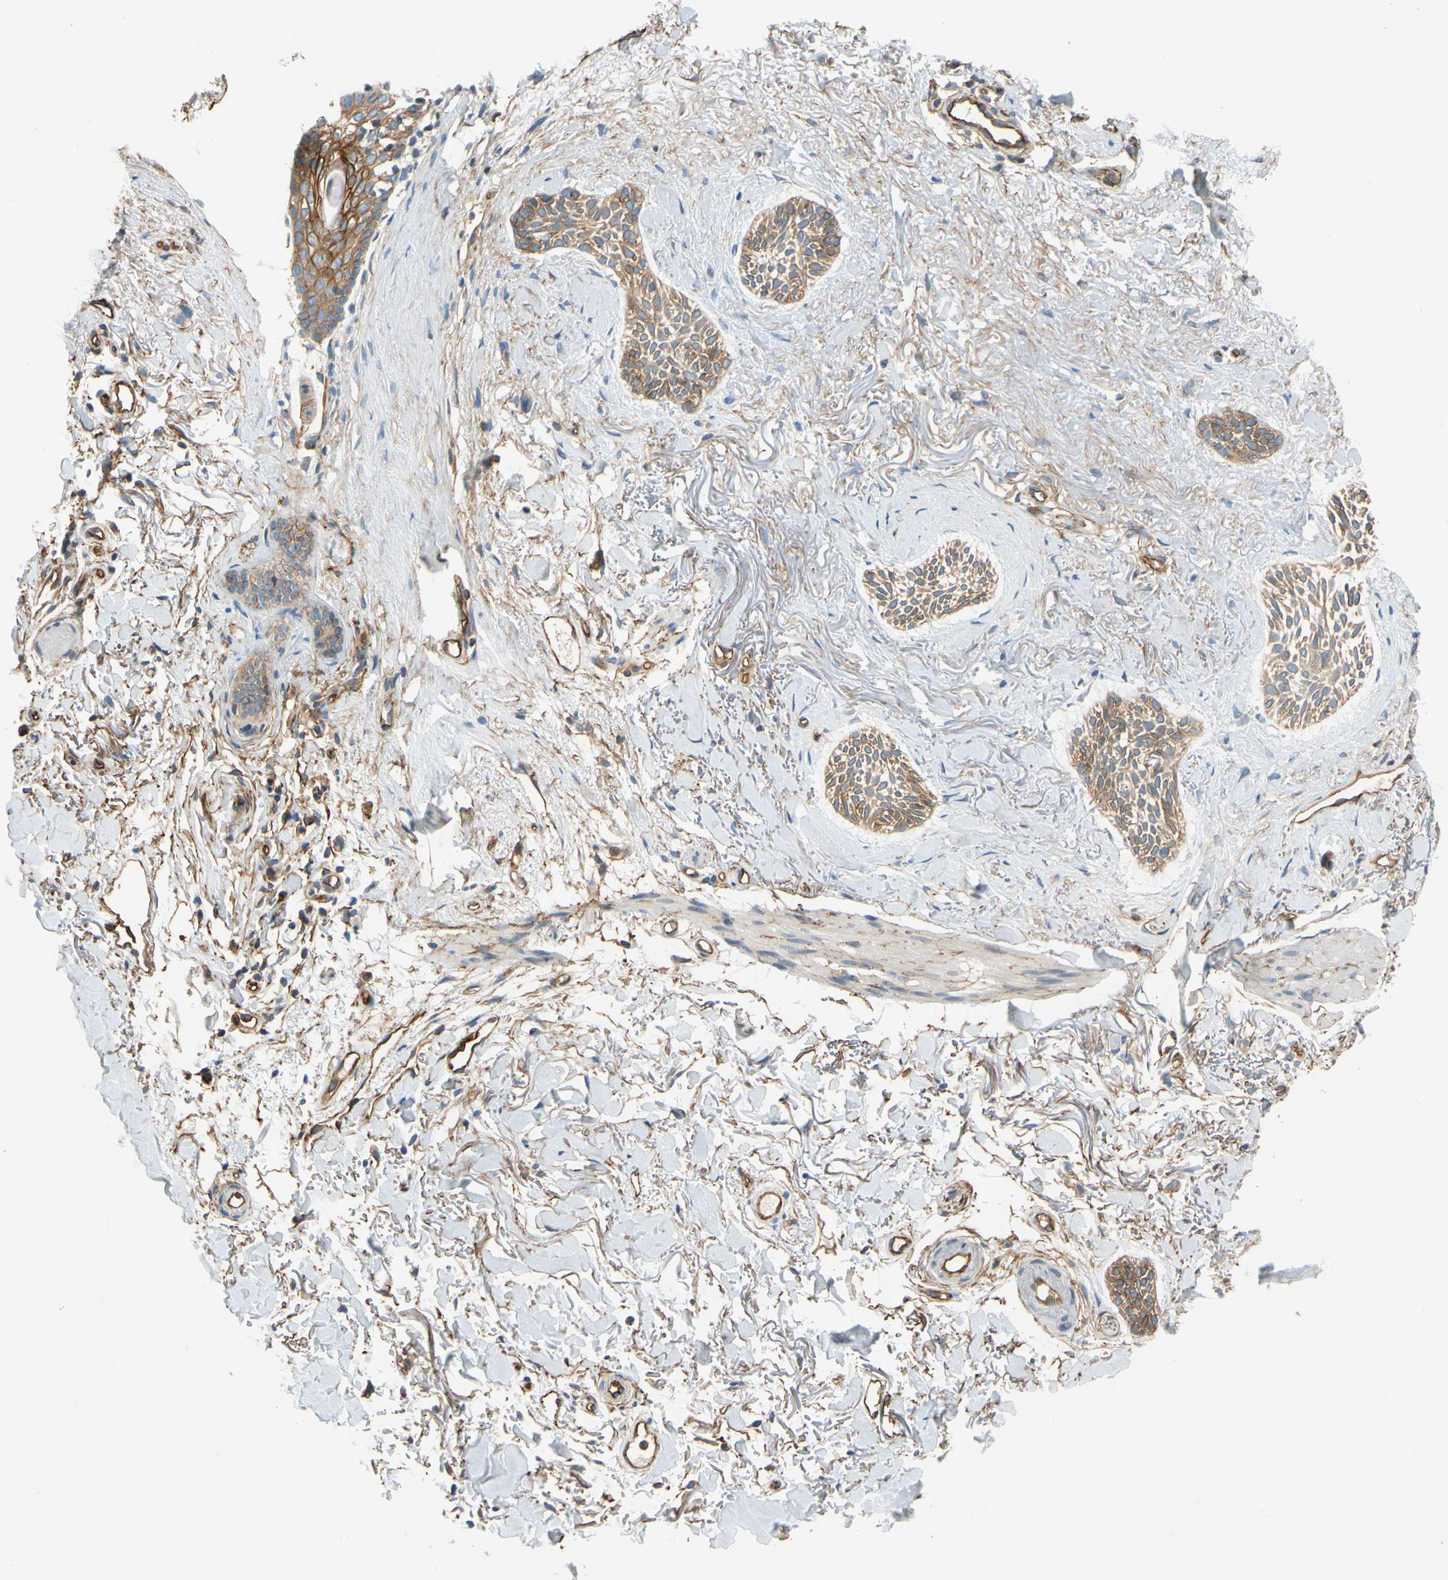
{"staining": {"intensity": "moderate", "quantity": ">75%", "location": "cytoplasmic/membranous"}, "tissue": "skin cancer", "cell_type": "Tumor cells", "image_type": "cancer", "snomed": [{"axis": "morphology", "description": "Normal tissue, NOS"}, {"axis": "morphology", "description": "Basal cell carcinoma"}, {"axis": "topography", "description": "Skin"}], "caption": "Moderate cytoplasmic/membranous protein staining is seen in approximately >75% of tumor cells in skin cancer (basal cell carcinoma).", "gene": "SPTAN1", "patient": {"sex": "female", "age": 84}}